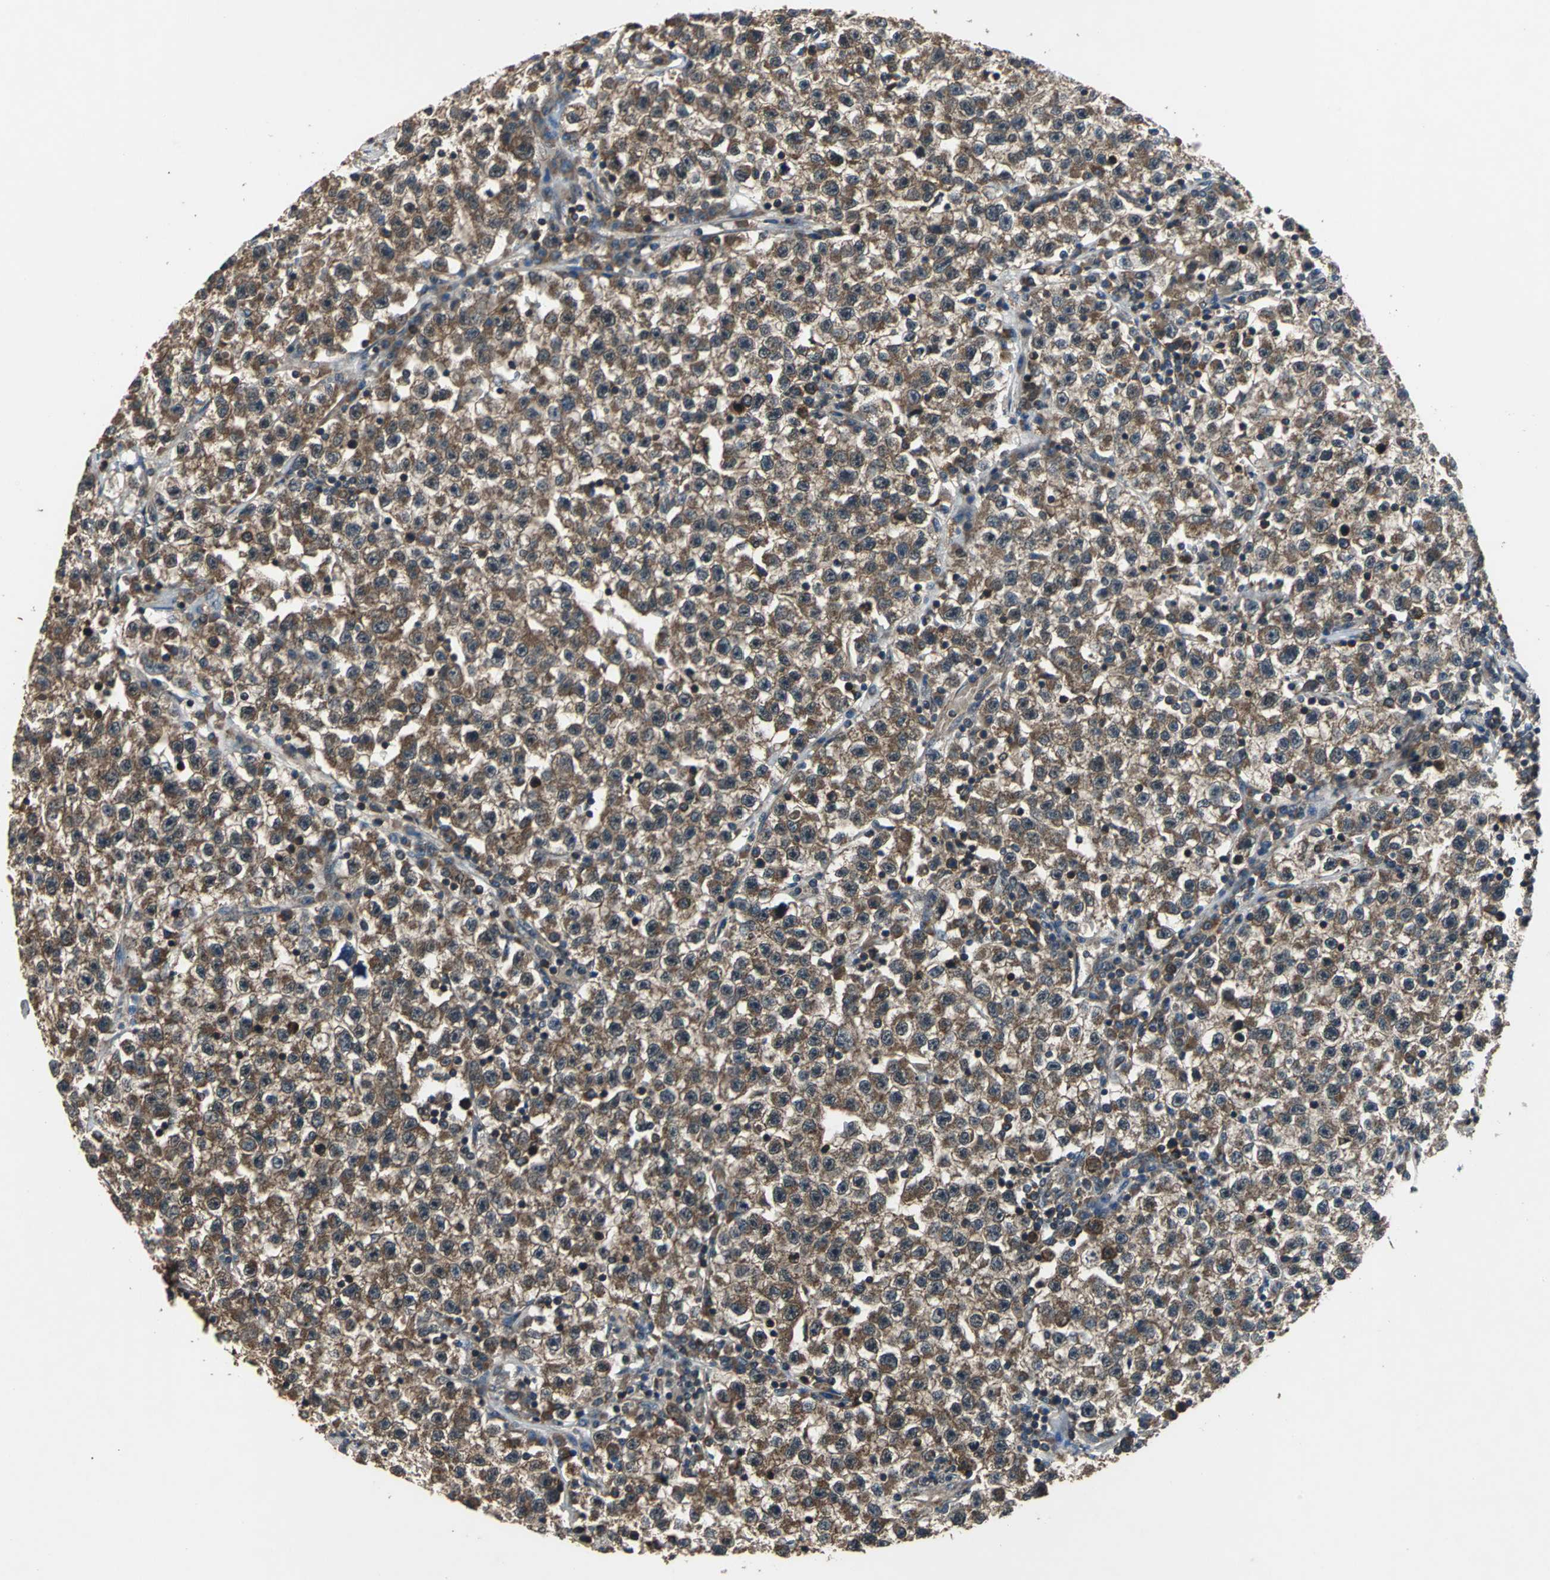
{"staining": {"intensity": "strong", "quantity": ">75%", "location": "cytoplasmic/membranous"}, "tissue": "testis cancer", "cell_type": "Tumor cells", "image_type": "cancer", "snomed": [{"axis": "morphology", "description": "Seminoma, NOS"}, {"axis": "topography", "description": "Testis"}], "caption": "Seminoma (testis) was stained to show a protein in brown. There is high levels of strong cytoplasmic/membranous staining in approximately >75% of tumor cells. (Brightfield microscopy of DAB IHC at high magnification).", "gene": "ZNF608", "patient": {"sex": "male", "age": 22}}